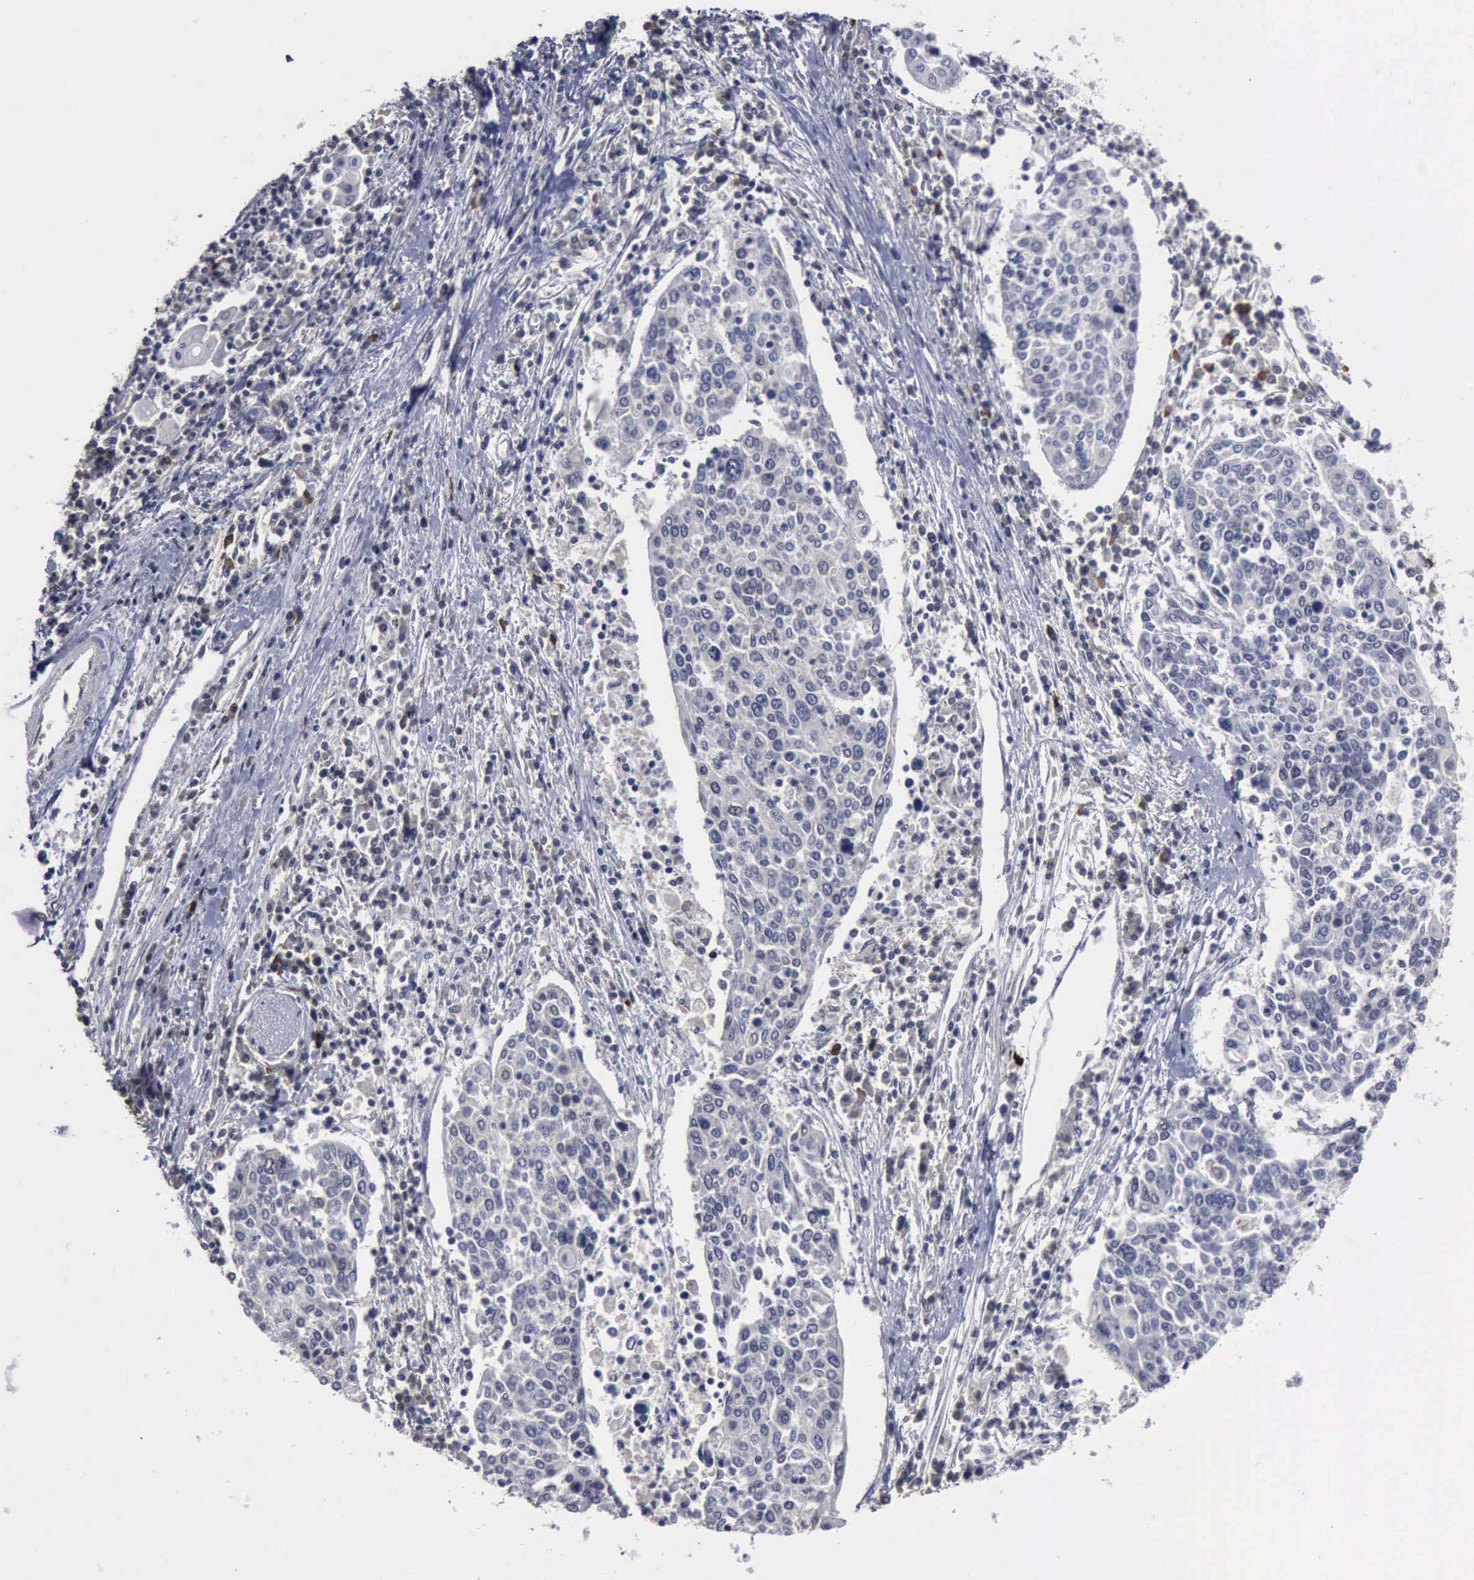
{"staining": {"intensity": "negative", "quantity": "none", "location": "none"}, "tissue": "cervical cancer", "cell_type": "Tumor cells", "image_type": "cancer", "snomed": [{"axis": "morphology", "description": "Squamous cell carcinoma, NOS"}, {"axis": "topography", "description": "Cervix"}], "caption": "A photomicrograph of cervical squamous cell carcinoma stained for a protein reveals no brown staining in tumor cells.", "gene": "MYO18B", "patient": {"sex": "female", "age": 40}}